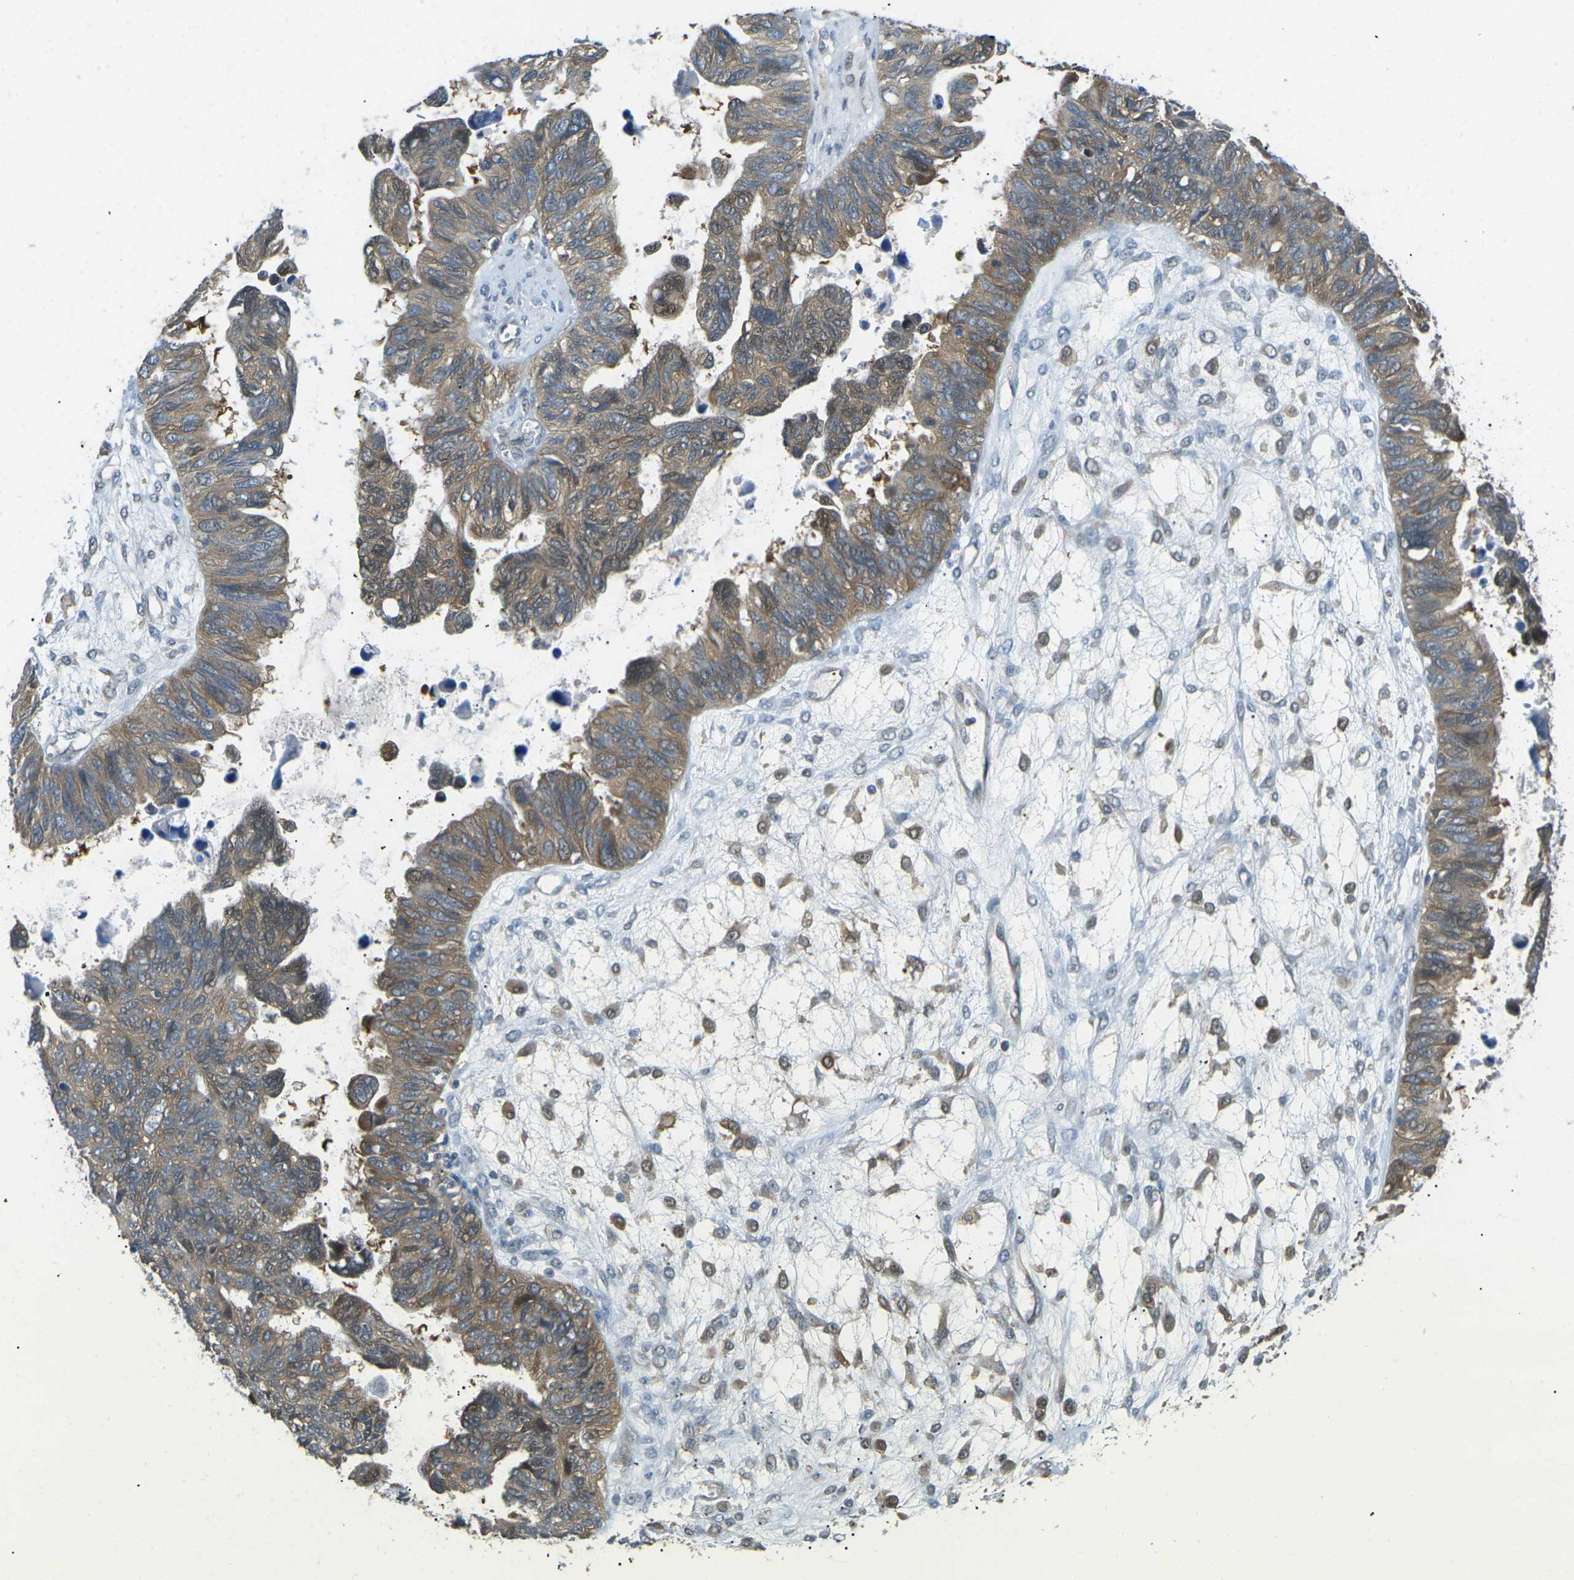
{"staining": {"intensity": "moderate", "quantity": ">75%", "location": "cytoplasmic/membranous"}, "tissue": "ovarian cancer", "cell_type": "Tumor cells", "image_type": "cancer", "snomed": [{"axis": "morphology", "description": "Cystadenocarcinoma, serous, NOS"}, {"axis": "topography", "description": "Ovary"}], "caption": "A histopathology image of human ovarian serous cystadenocarcinoma stained for a protein reveals moderate cytoplasmic/membranous brown staining in tumor cells.", "gene": "PIEZO2", "patient": {"sex": "female", "age": 79}}